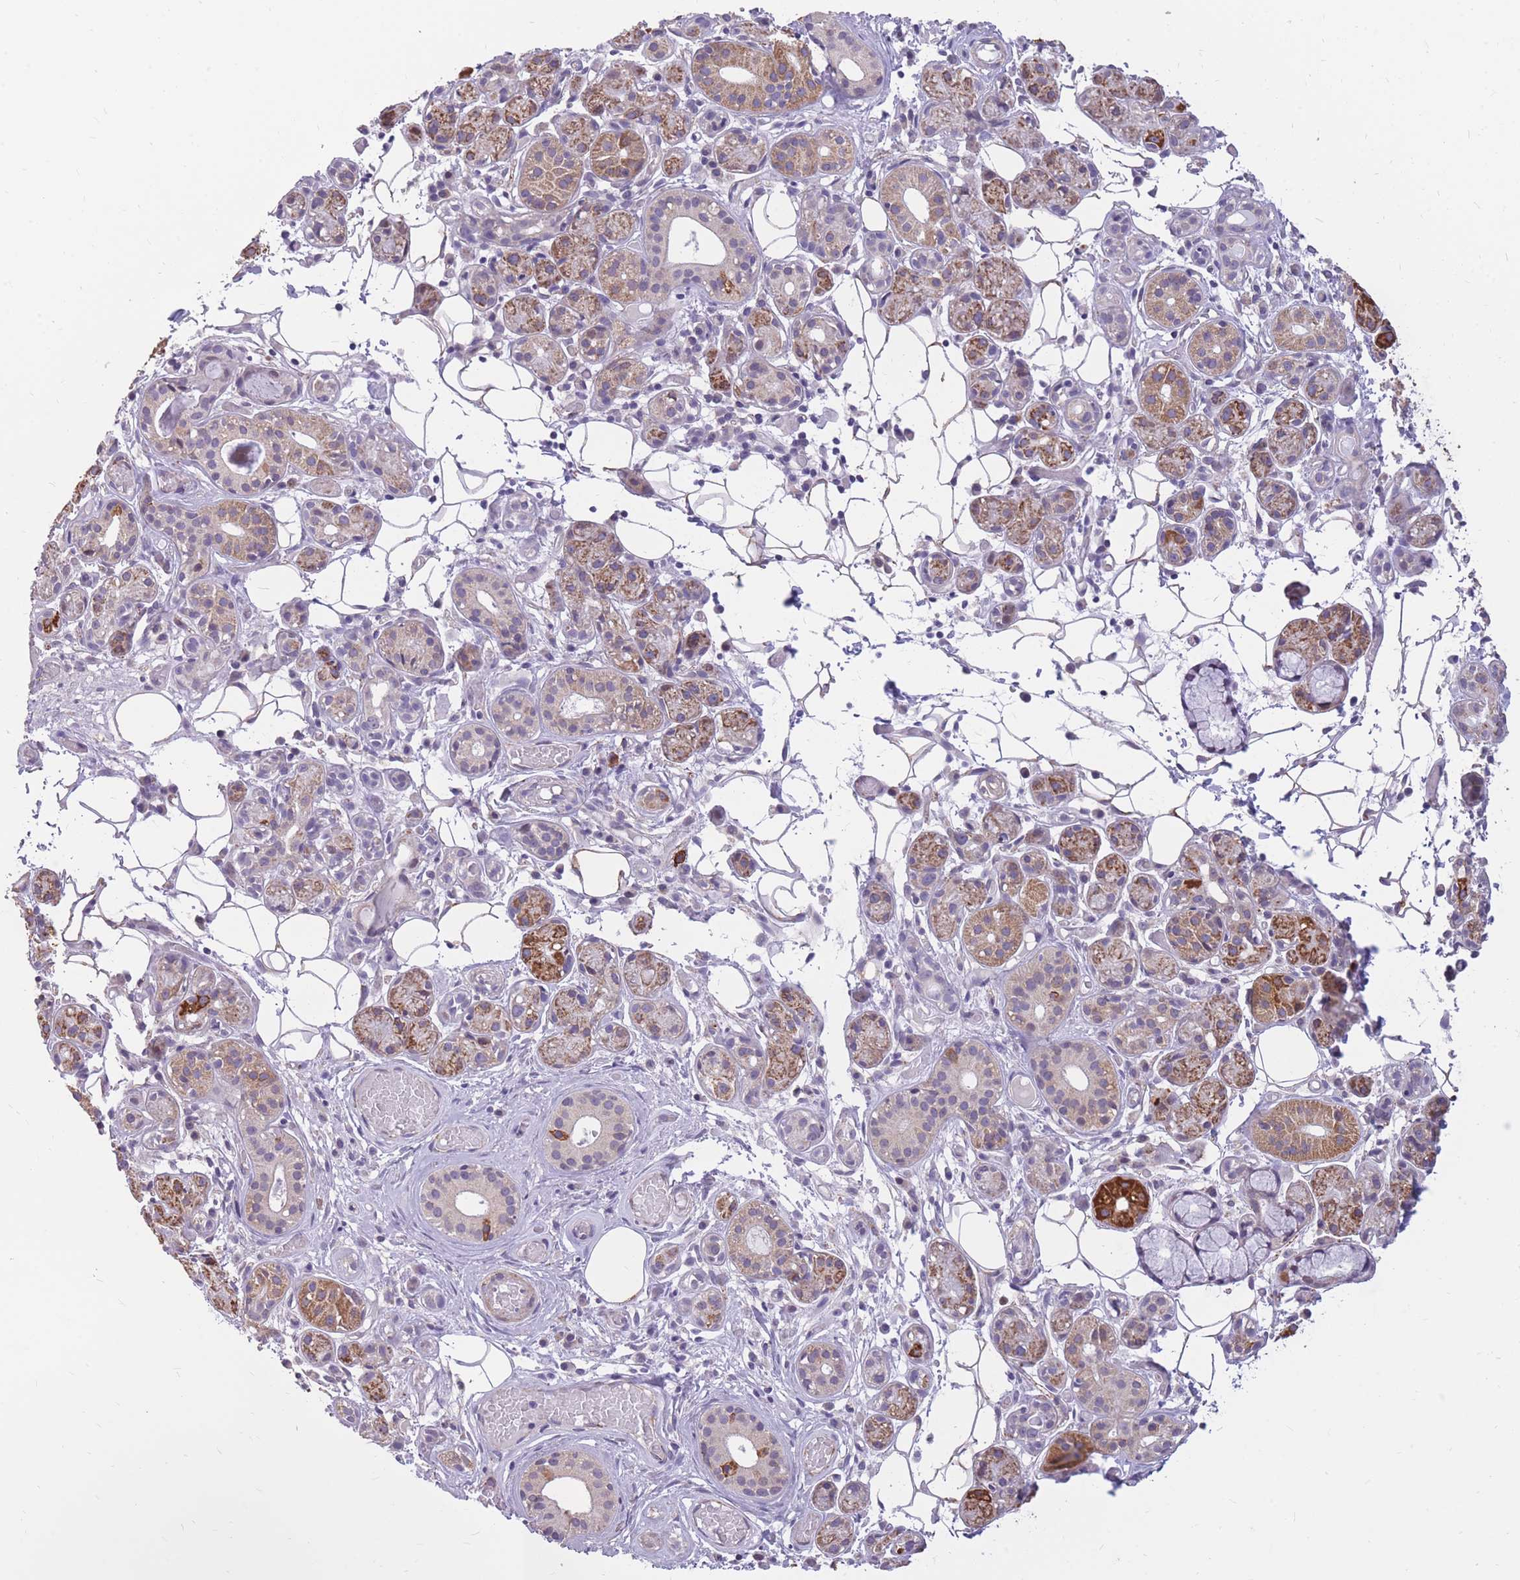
{"staining": {"intensity": "moderate", "quantity": ">75%", "location": "cytoplasmic/membranous"}, "tissue": "salivary gland", "cell_type": "Glandular cells", "image_type": "normal", "snomed": [{"axis": "morphology", "description": "Normal tissue, NOS"}, {"axis": "topography", "description": "Salivary gland"}], "caption": "Moderate cytoplasmic/membranous protein positivity is identified in about >75% of glandular cells in salivary gland. Using DAB (3,3'-diaminobenzidine) (brown) and hematoxylin (blue) stains, captured at high magnification using brightfield microscopy.", "gene": "RNF170", "patient": {"sex": "male", "age": 82}}